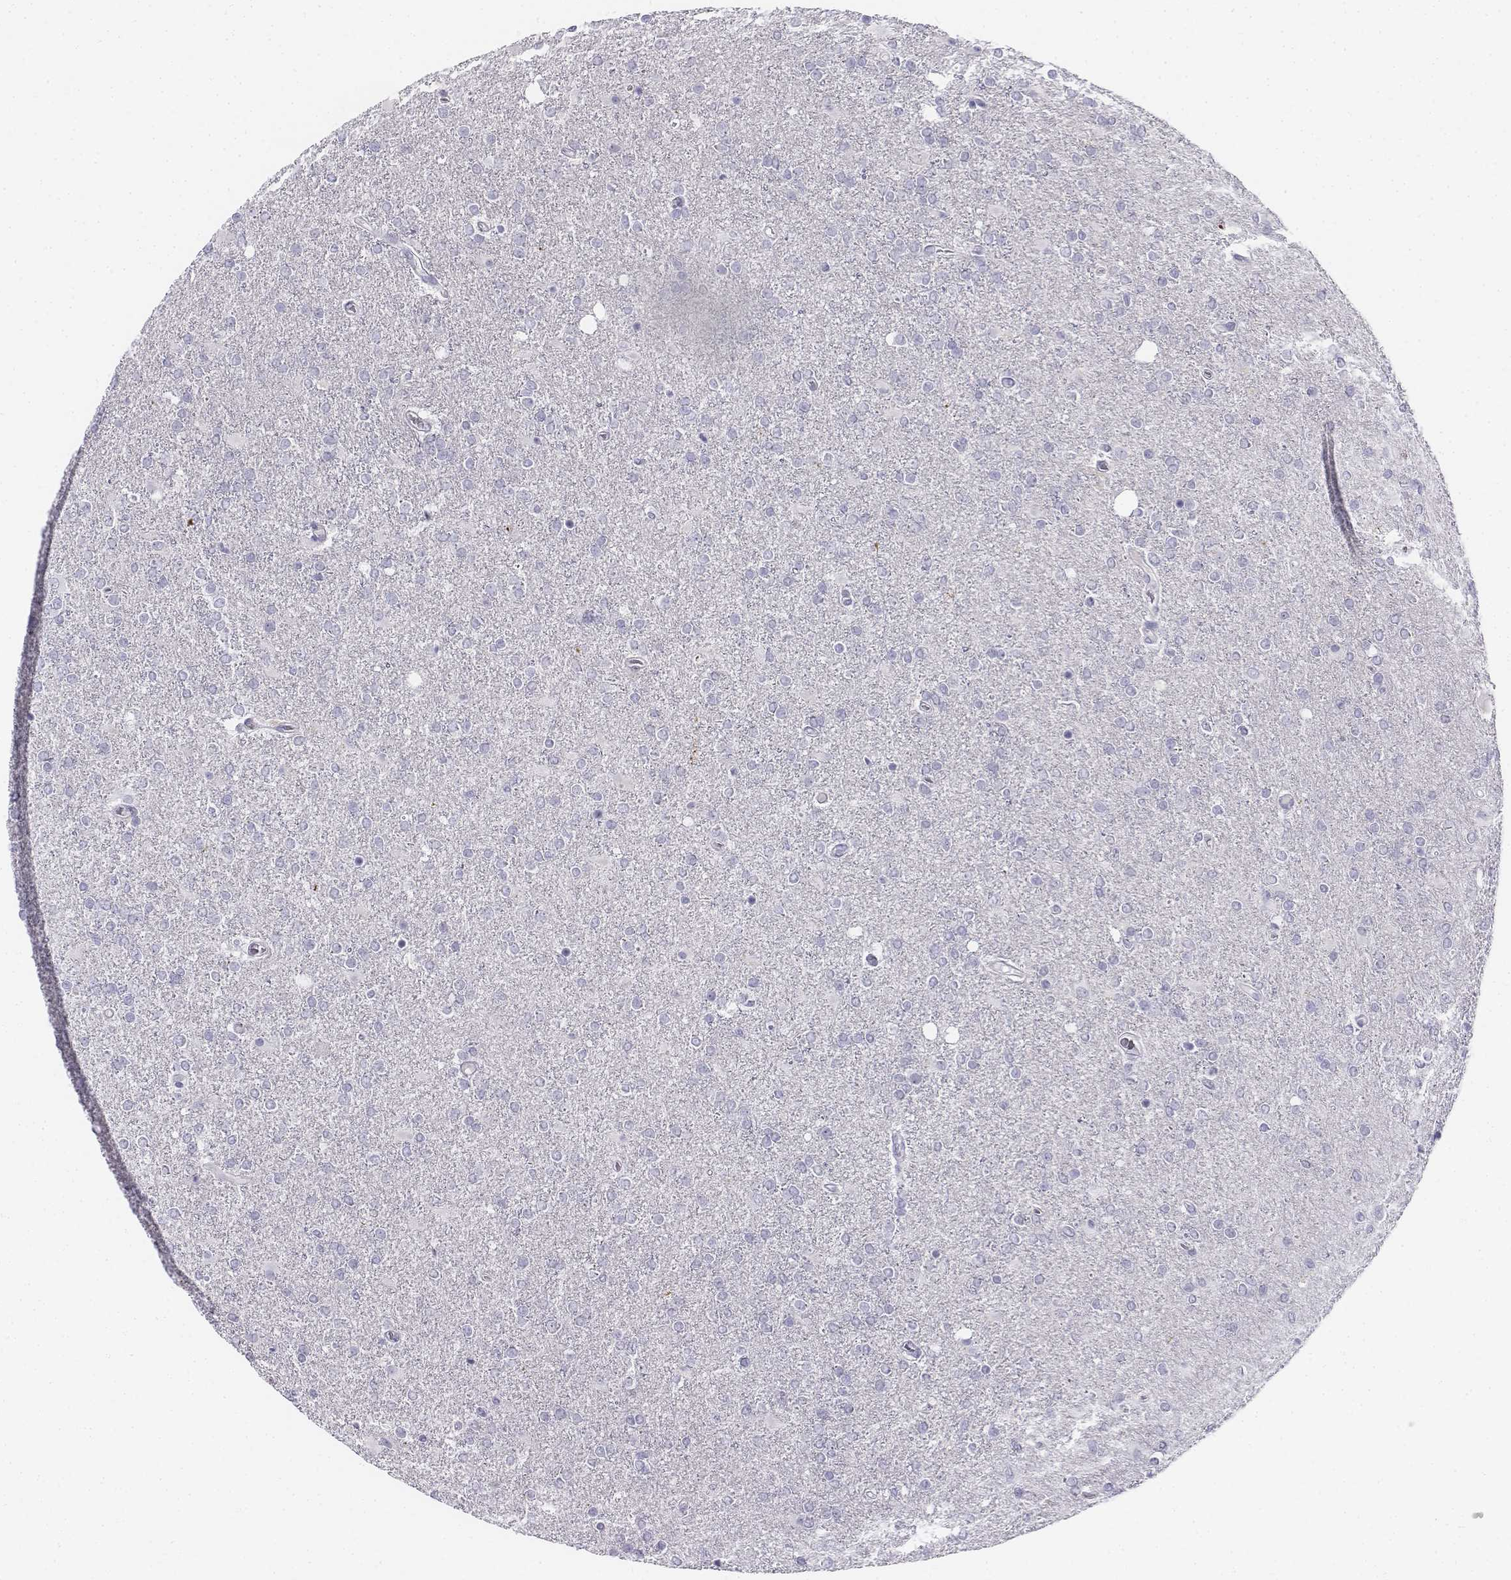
{"staining": {"intensity": "negative", "quantity": "none", "location": "none"}, "tissue": "glioma", "cell_type": "Tumor cells", "image_type": "cancer", "snomed": [{"axis": "morphology", "description": "Glioma, malignant, High grade"}, {"axis": "topography", "description": "Cerebral cortex"}], "caption": "Human malignant high-grade glioma stained for a protein using immunohistochemistry (IHC) demonstrates no expression in tumor cells.", "gene": "TH", "patient": {"sex": "male", "age": 70}}